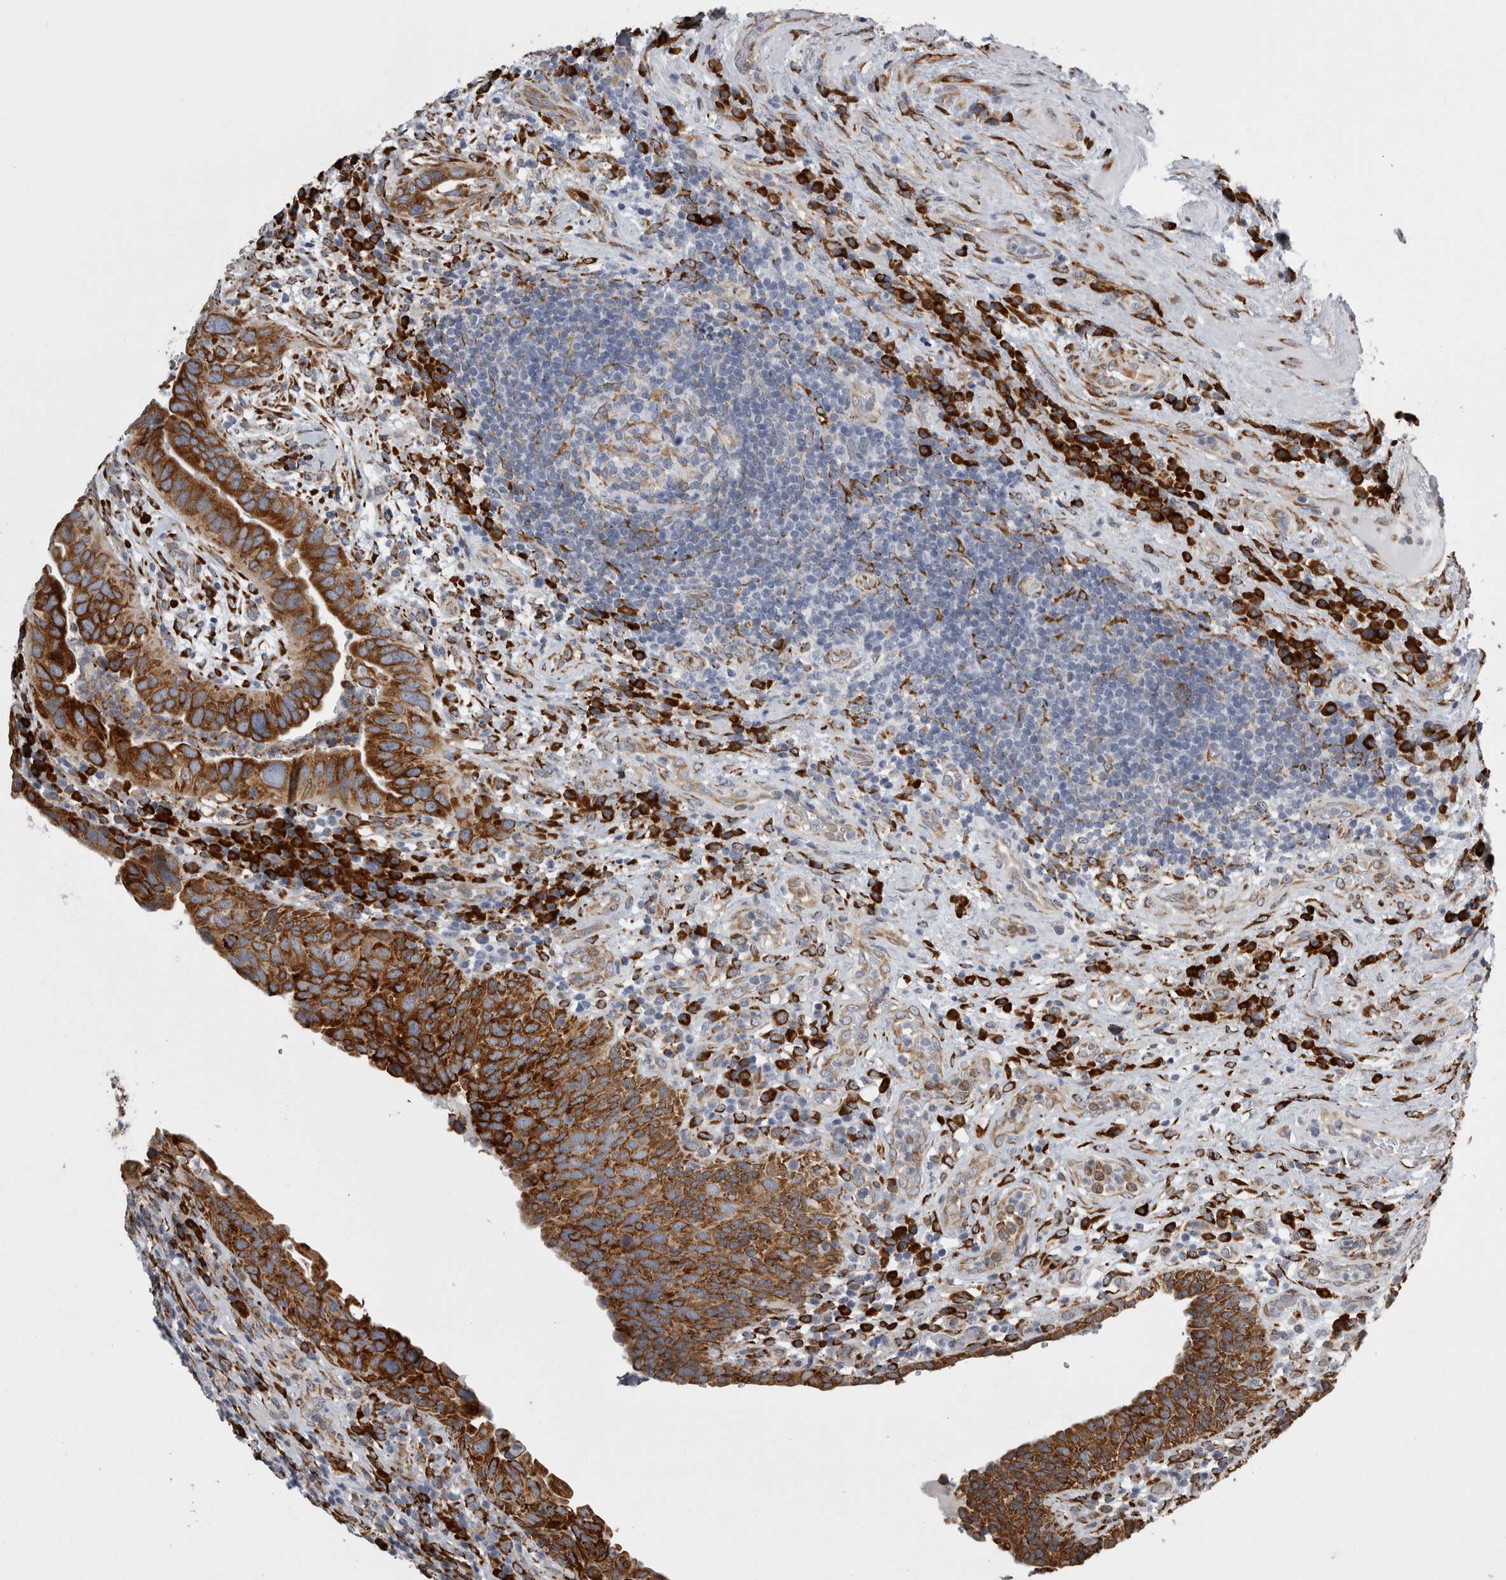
{"staining": {"intensity": "strong", "quantity": ">75%", "location": "cytoplasmic/membranous"}, "tissue": "urothelial cancer", "cell_type": "Tumor cells", "image_type": "cancer", "snomed": [{"axis": "morphology", "description": "Urothelial carcinoma, High grade"}, {"axis": "topography", "description": "Urinary bladder"}], "caption": "Urothelial cancer tissue shows strong cytoplasmic/membranous expression in about >75% of tumor cells, visualized by immunohistochemistry.", "gene": "FHIP2B", "patient": {"sex": "female", "age": 82}}